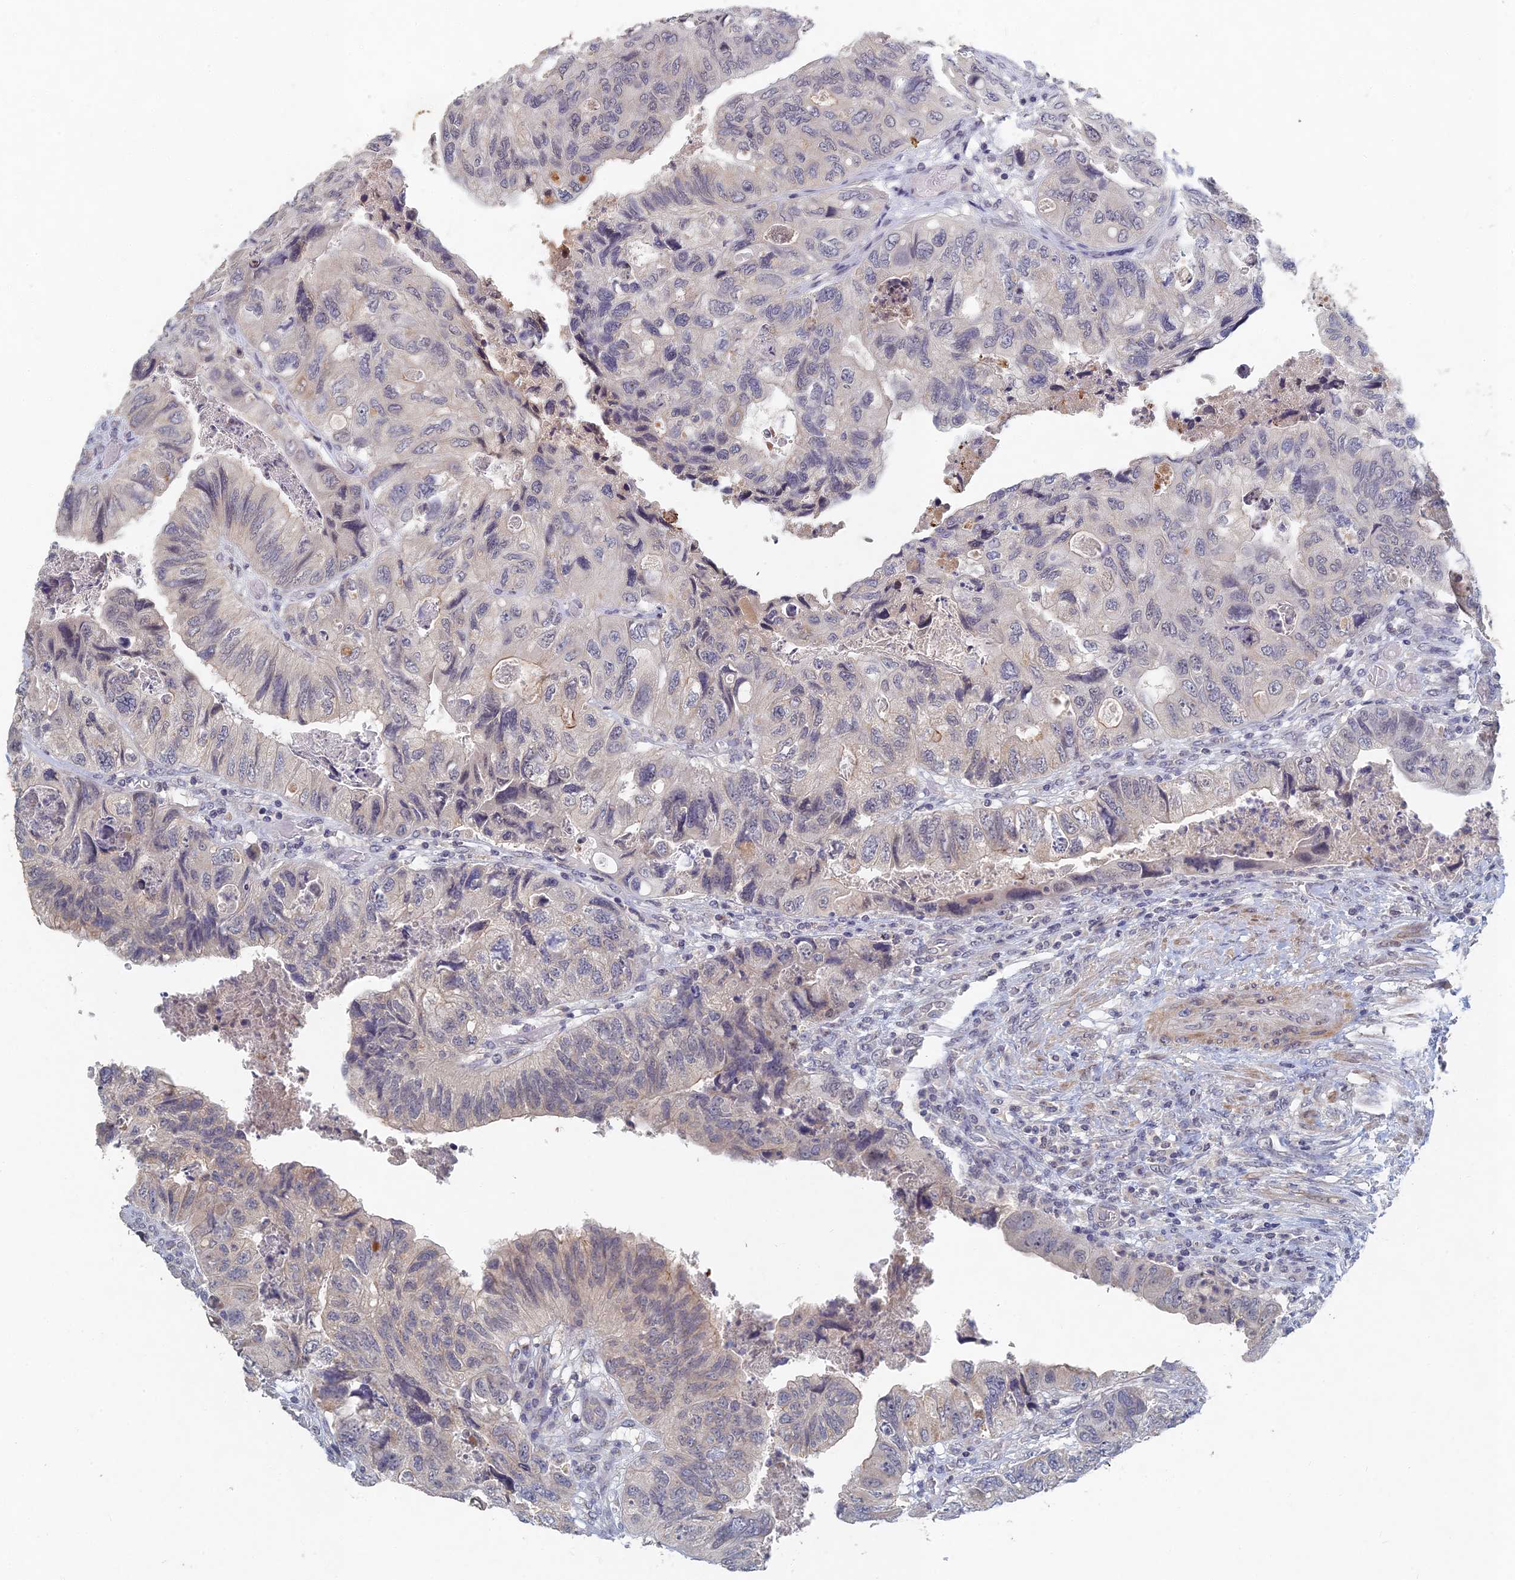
{"staining": {"intensity": "negative", "quantity": "none", "location": "none"}, "tissue": "colorectal cancer", "cell_type": "Tumor cells", "image_type": "cancer", "snomed": [{"axis": "morphology", "description": "Adenocarcinoma, NOS"}, {"axis": "topography", "description": "Rectum"}], "caption": "A high-resolution photomicrograph shows immunohistochemistry staining of colorectal cancer, which displays no significant staining in tumor cells. (Stains: DAB (3,3'-diaminobenzidine) immunohistochemistry (IHC) with hematoxylin counter stain, Microscopy: brightfield microscopy at high magnification).", "gene": "GNA15", "patient": {"sex": "male", "age": 63}}